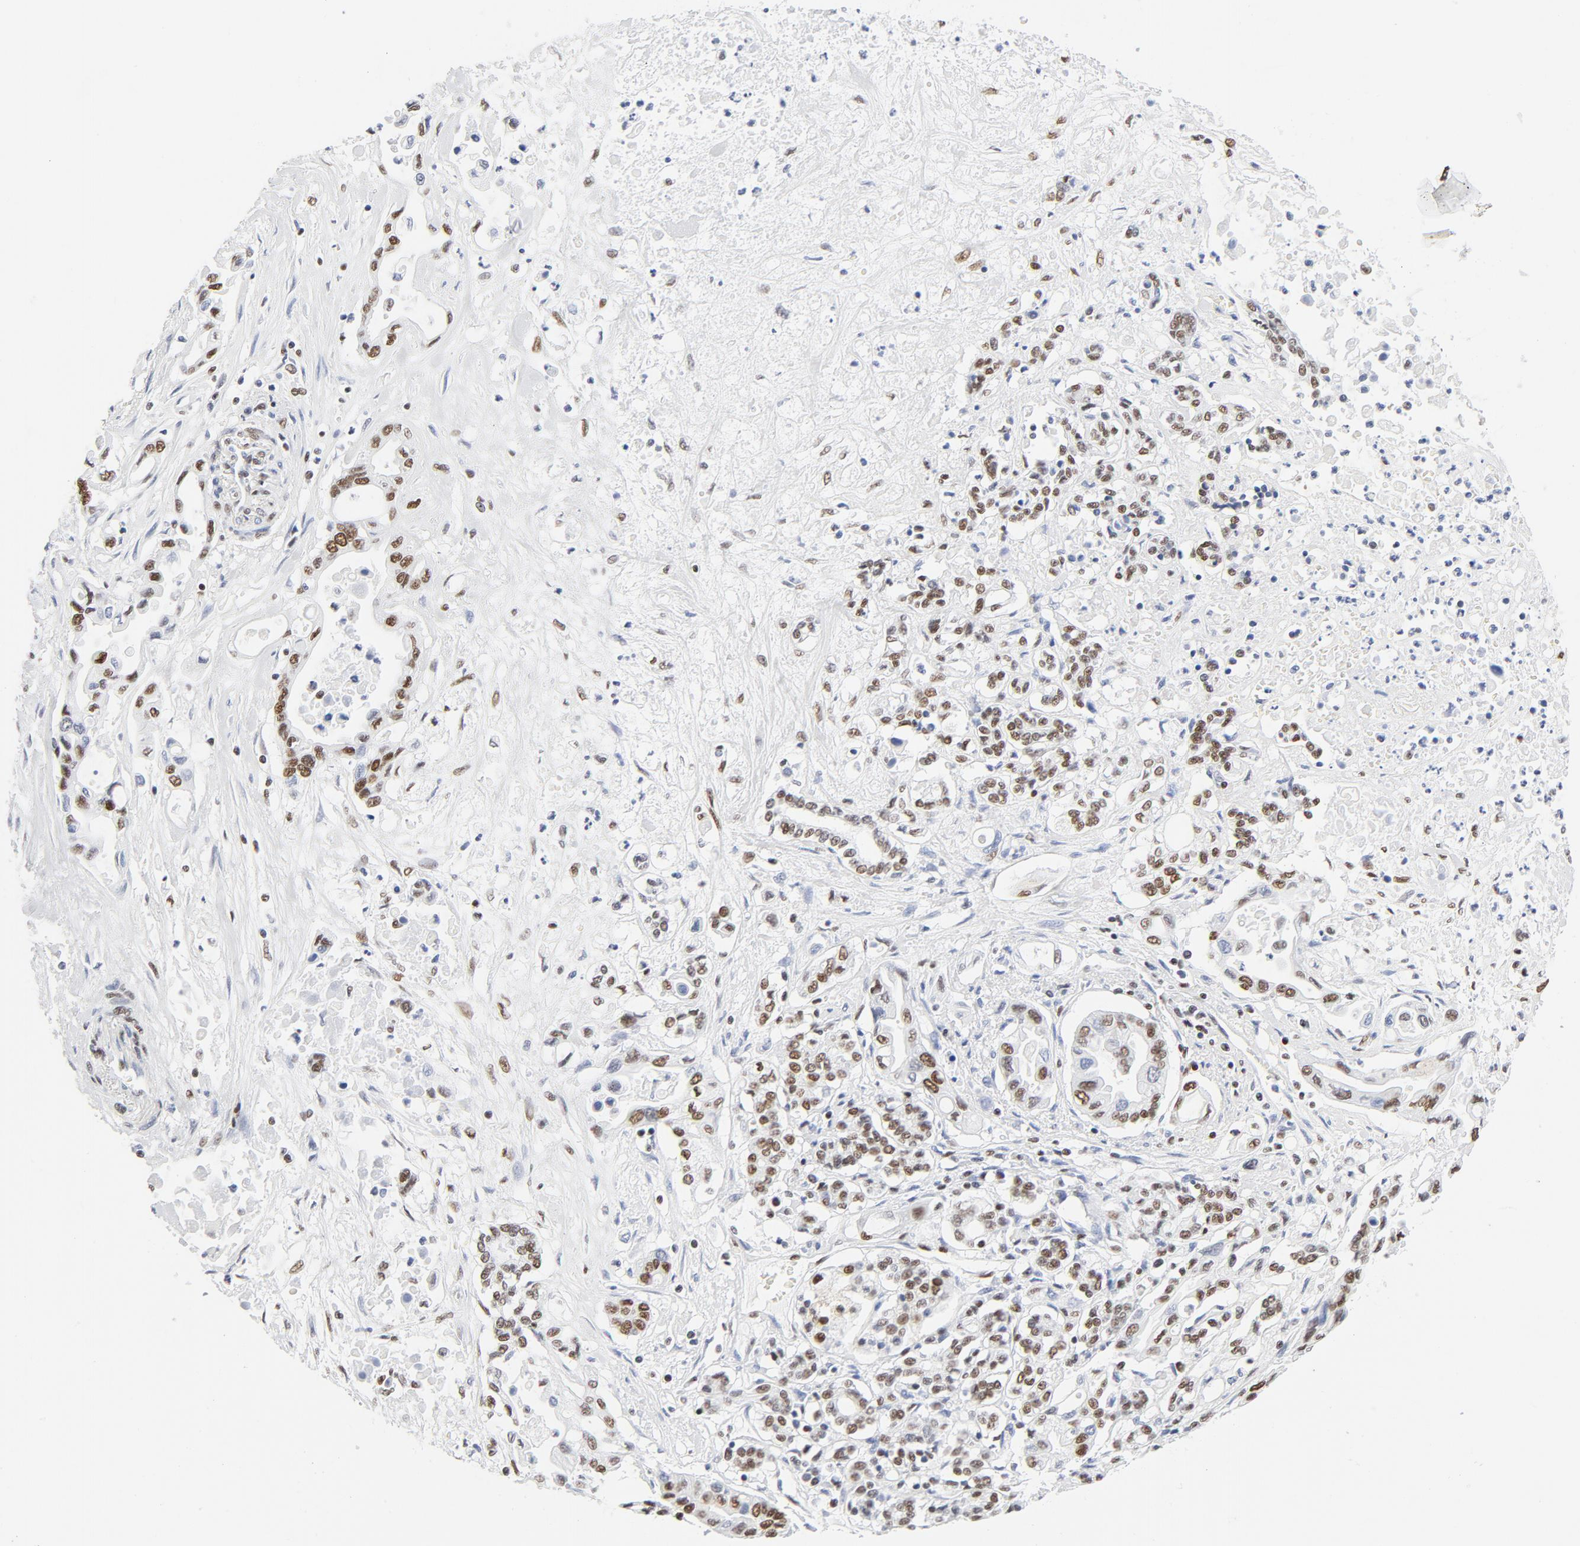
{"staining": {"intensity": "moderate", "quantity": "25%-75%", "location": "nuclear"}, "tissue": "pancreatic cancer", "cell_type": "Tumor cells", "image_type": "cancer", "snomed": [{"axis": "morphology", "description": "Adenocarcinoma, NOS"}, {"axis": "topography", "description": "Pancreas"}], "caption": "Protein expression by immunohistochemistry (IHC) exhibits moderate nuclear expression in approximately 25%-75% of tumor cells in pancreatic adenocarcinoma. Nuclei are stained in blue.", "gene": "ATF2", "patient": {"sex": "female", "age": 57}}